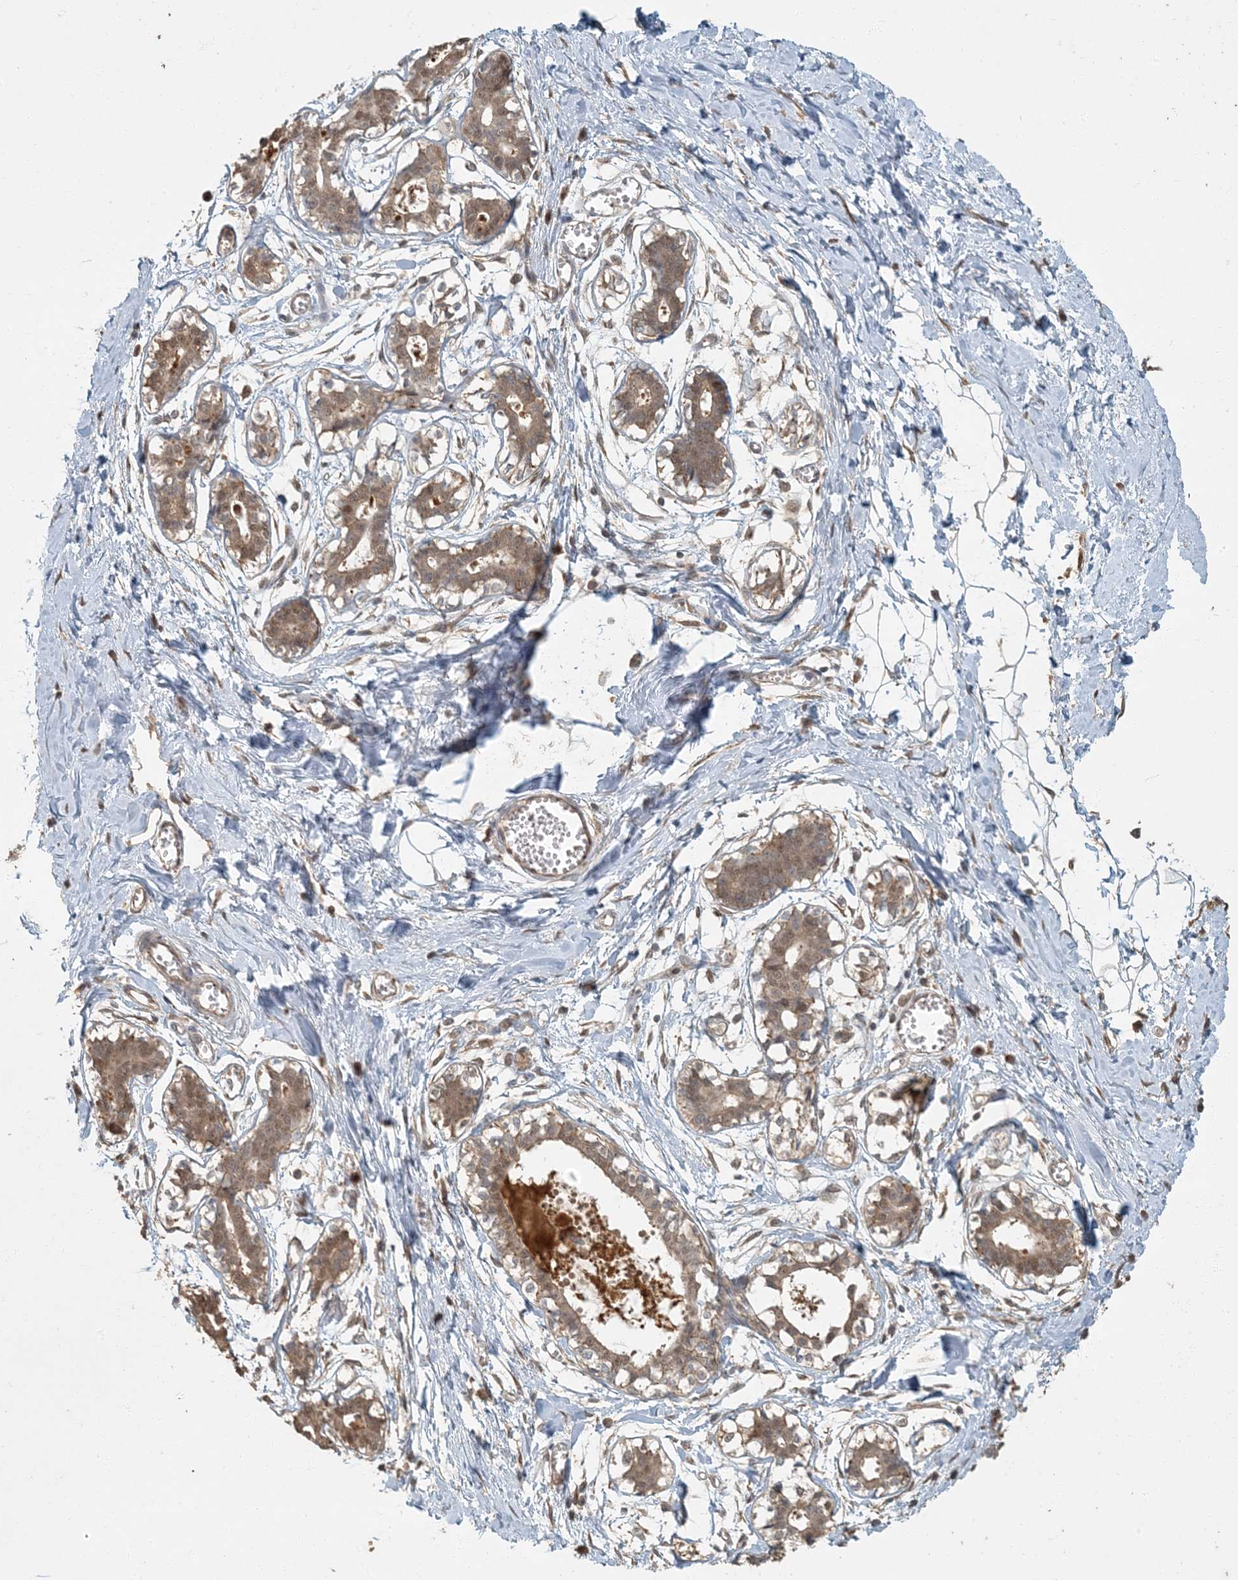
{"staining": {"intensity": "negative", "quantity": "none", "location": "none"}, "tissue": "breast", "cell_type": "Adipocytes", "image_type": "normal", "snomed": [{"axis": "morphology", "description": "Normal tissue, NOS"}, {"axis": "topography", "description": "Breast"}], "caption": "Breast was stained to show a protein in brown. There is no significant expression in adipocytes. (DAB immunohistochemistry visualized using brightfield microscopy, high magnification).", "gene": "AK9", "patient": {"sex": "female", "age": 27}}